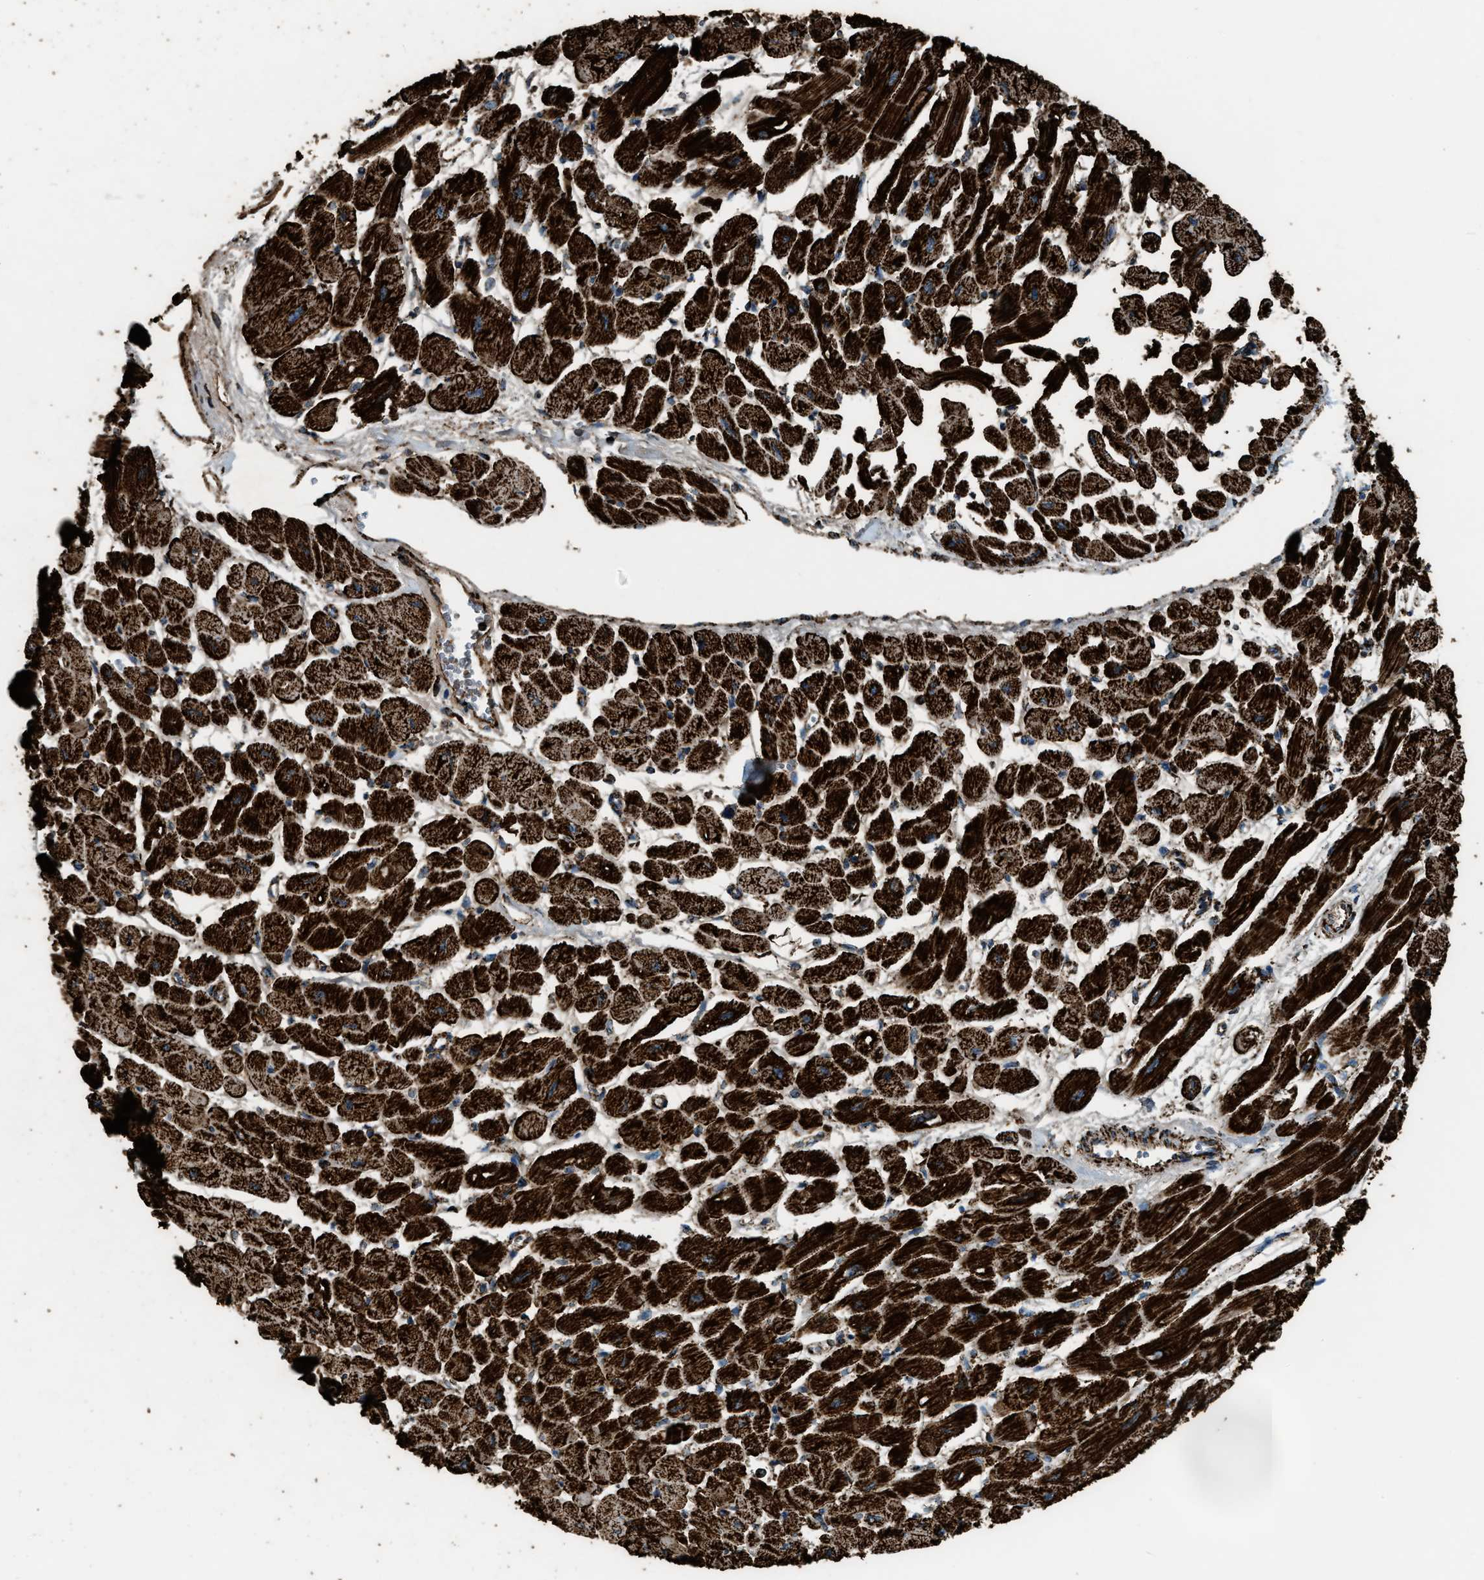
{"staining": {"intensity": "strong", "quantity": ">75%", "location": "cytoplasmic/membranous"}, "tissue": "heart muscle", "cell_type": "Cardiomyocytes", "image_type": "normal", "snomed": [{"axis": "morphology", "description": "Normal tissue, NOS"}, {"axis": "topography", "description": "Heart"}], "caption": "Immunohistochemistry micrograph of unremarkable human heart muscle stained for a protein (brown), which shows high levels of strong cytoplasmic/membranous positivity in about >75% of cardiomyocytes.", "gene": "MDH2", "patient": {"sex": "female", "age": 54}}